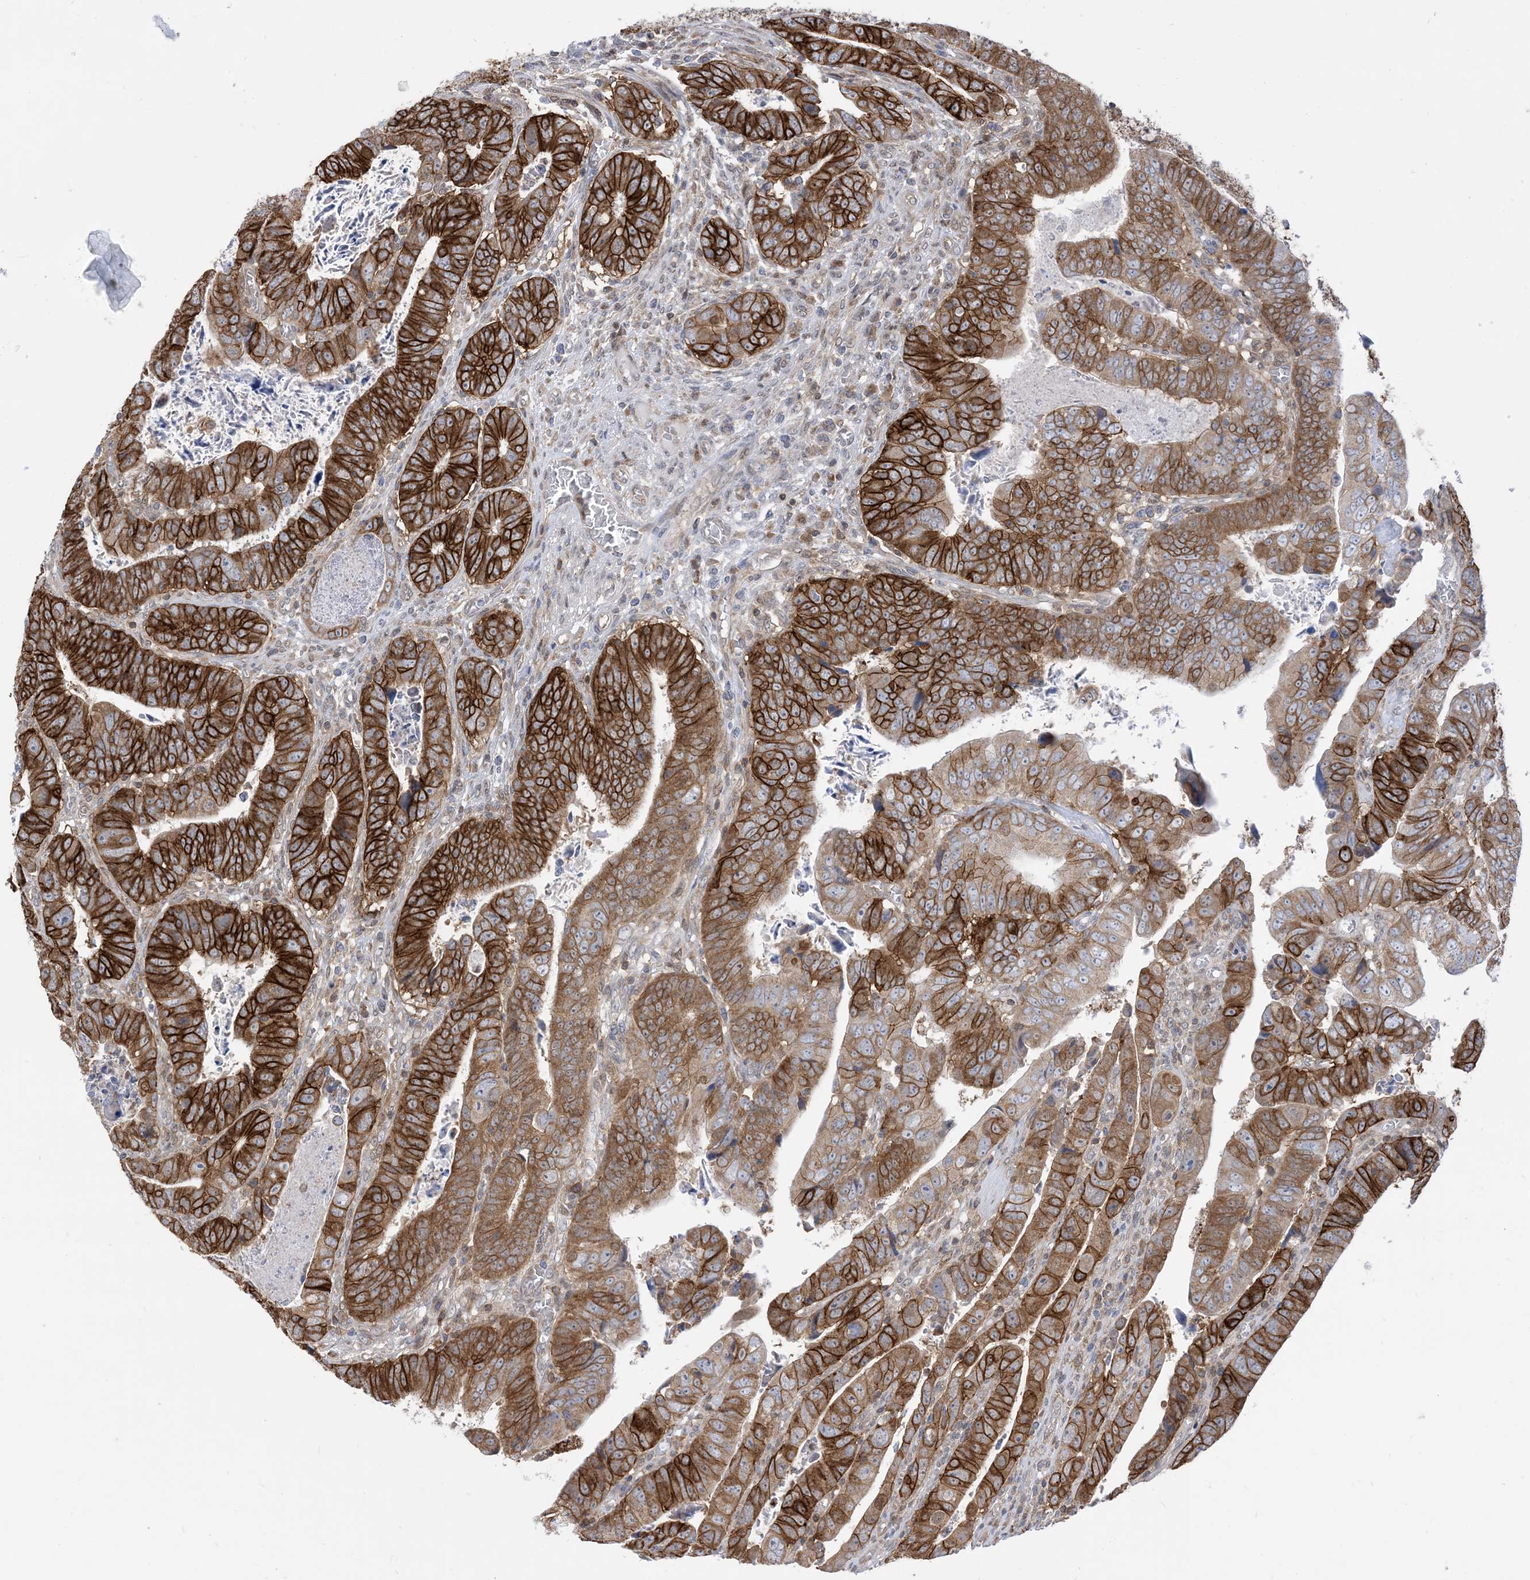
{"staining": {"intensity": "strong", "quantity": ">75%", "location": "cytoplasmic/membranous"}, "tissue": "colorectal cancer", "cell_type": "Tumor cells", "image_type": "cancer", "snomed": [{"axis": "morphology", "description": "Normal tissue, NOS"}, {"axis": "morphology", "description": "Adenocarcinoma, NOS"}, {"axis": "topography", "description": "Rectum"}], "caption": "Tumor cells reveal strong cytoplasmic/membranous staining in about >75% of cells in colorectal cancer (adenocarcinoma).", "gene": "CASP4", "patient": {"sex": "female", "age": 65}}